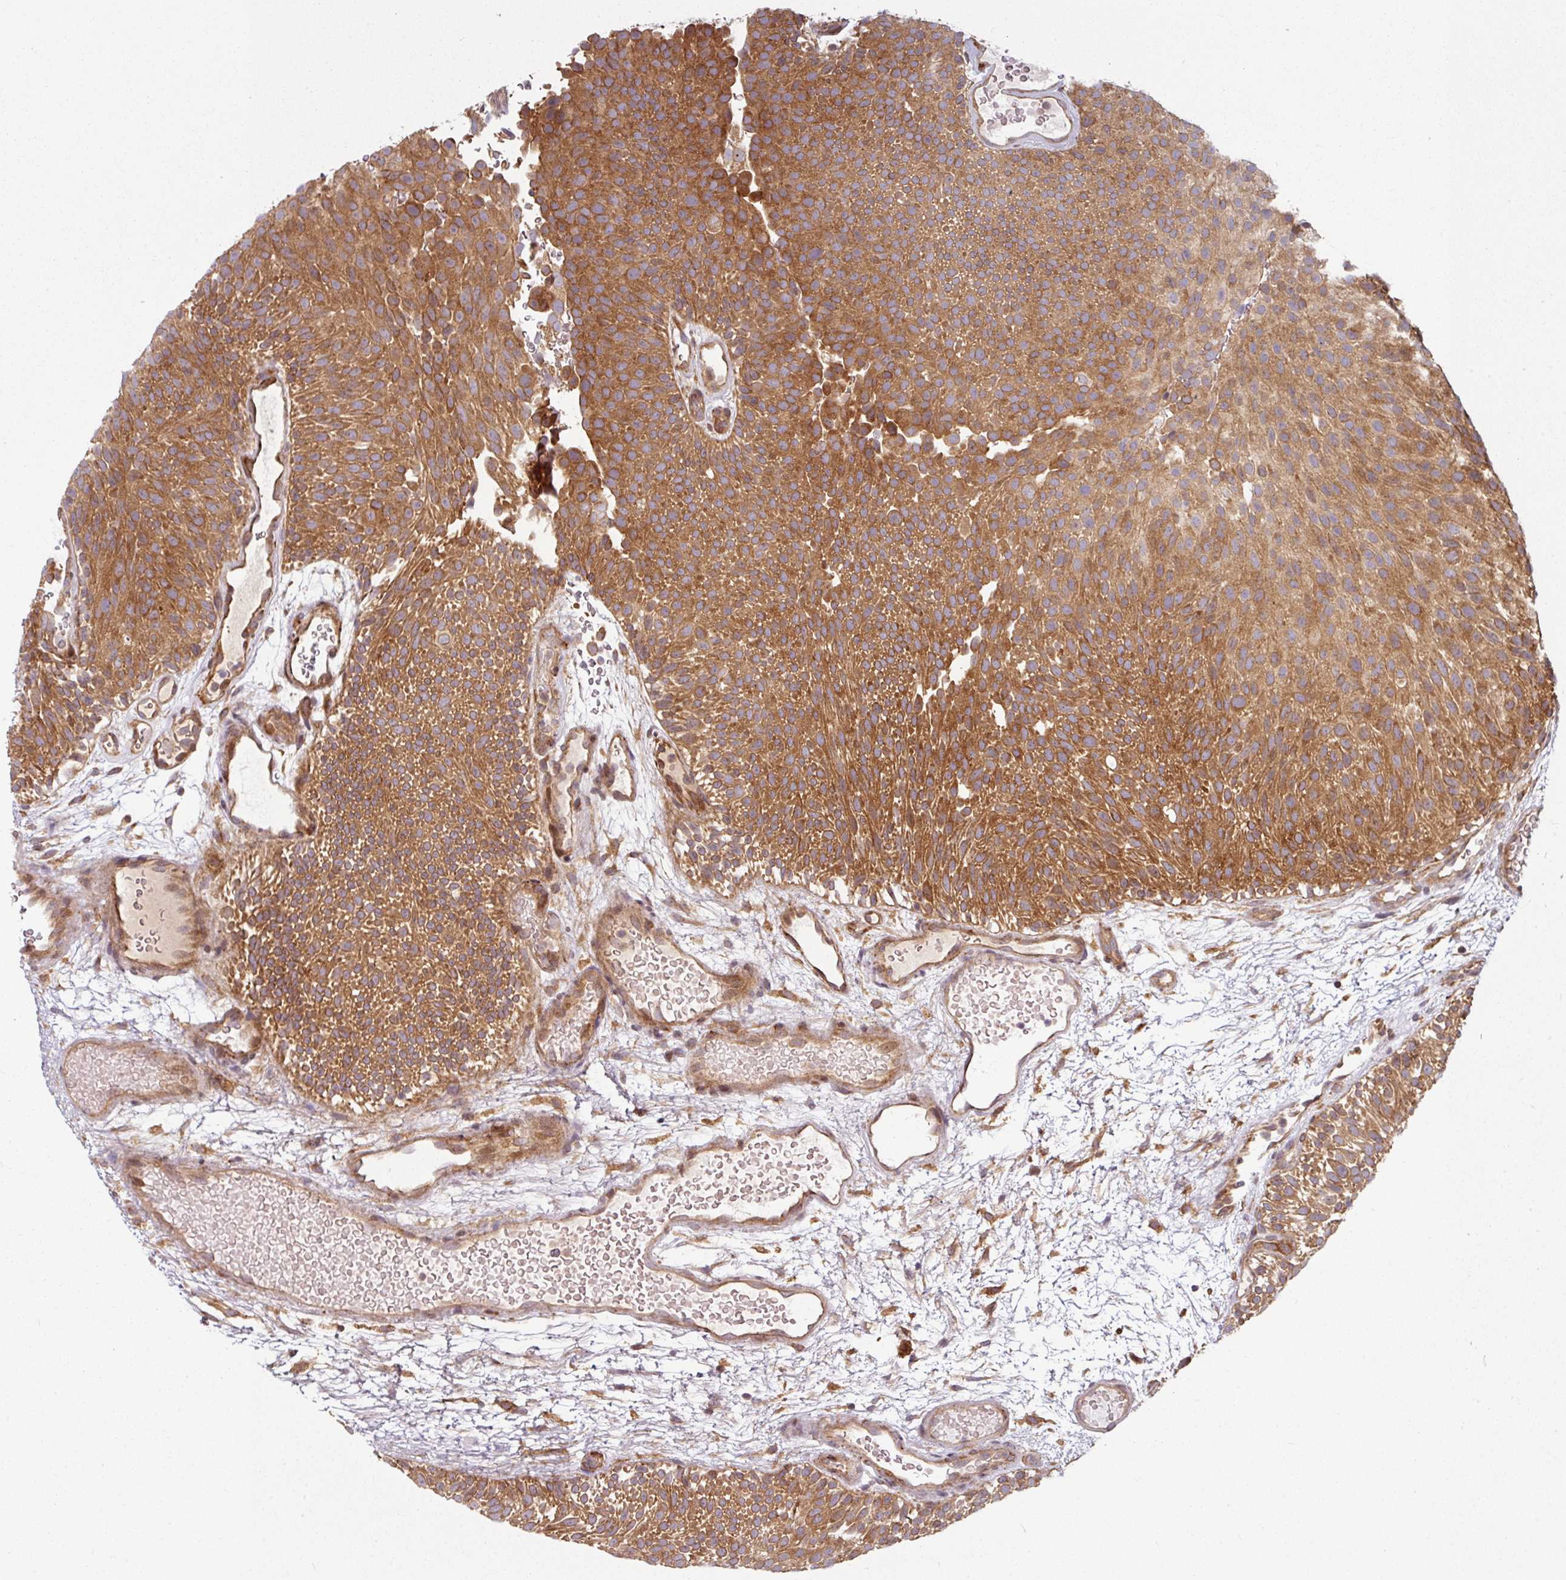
{"staining": {"intensity": "strong", "quantity": ">75%", "location": "cytoplasmic/membranous"}, "tissue": "urothelial cancer", "cell_type": "Tumor cells", "image_type": "cancer", "snomed": [{"axis": "morphology", "description": "Urothelial carcinoma, Low grade"}, {"axis": "topography", "description": "Urinary bladder"}], "caption": "Human urothelial carcinoma (low-grade) stained with a protein marker demonstrates strong staining in tumor cells.", "gene": "RAB5A", "patient": {"sex": "male", "age": 78}}